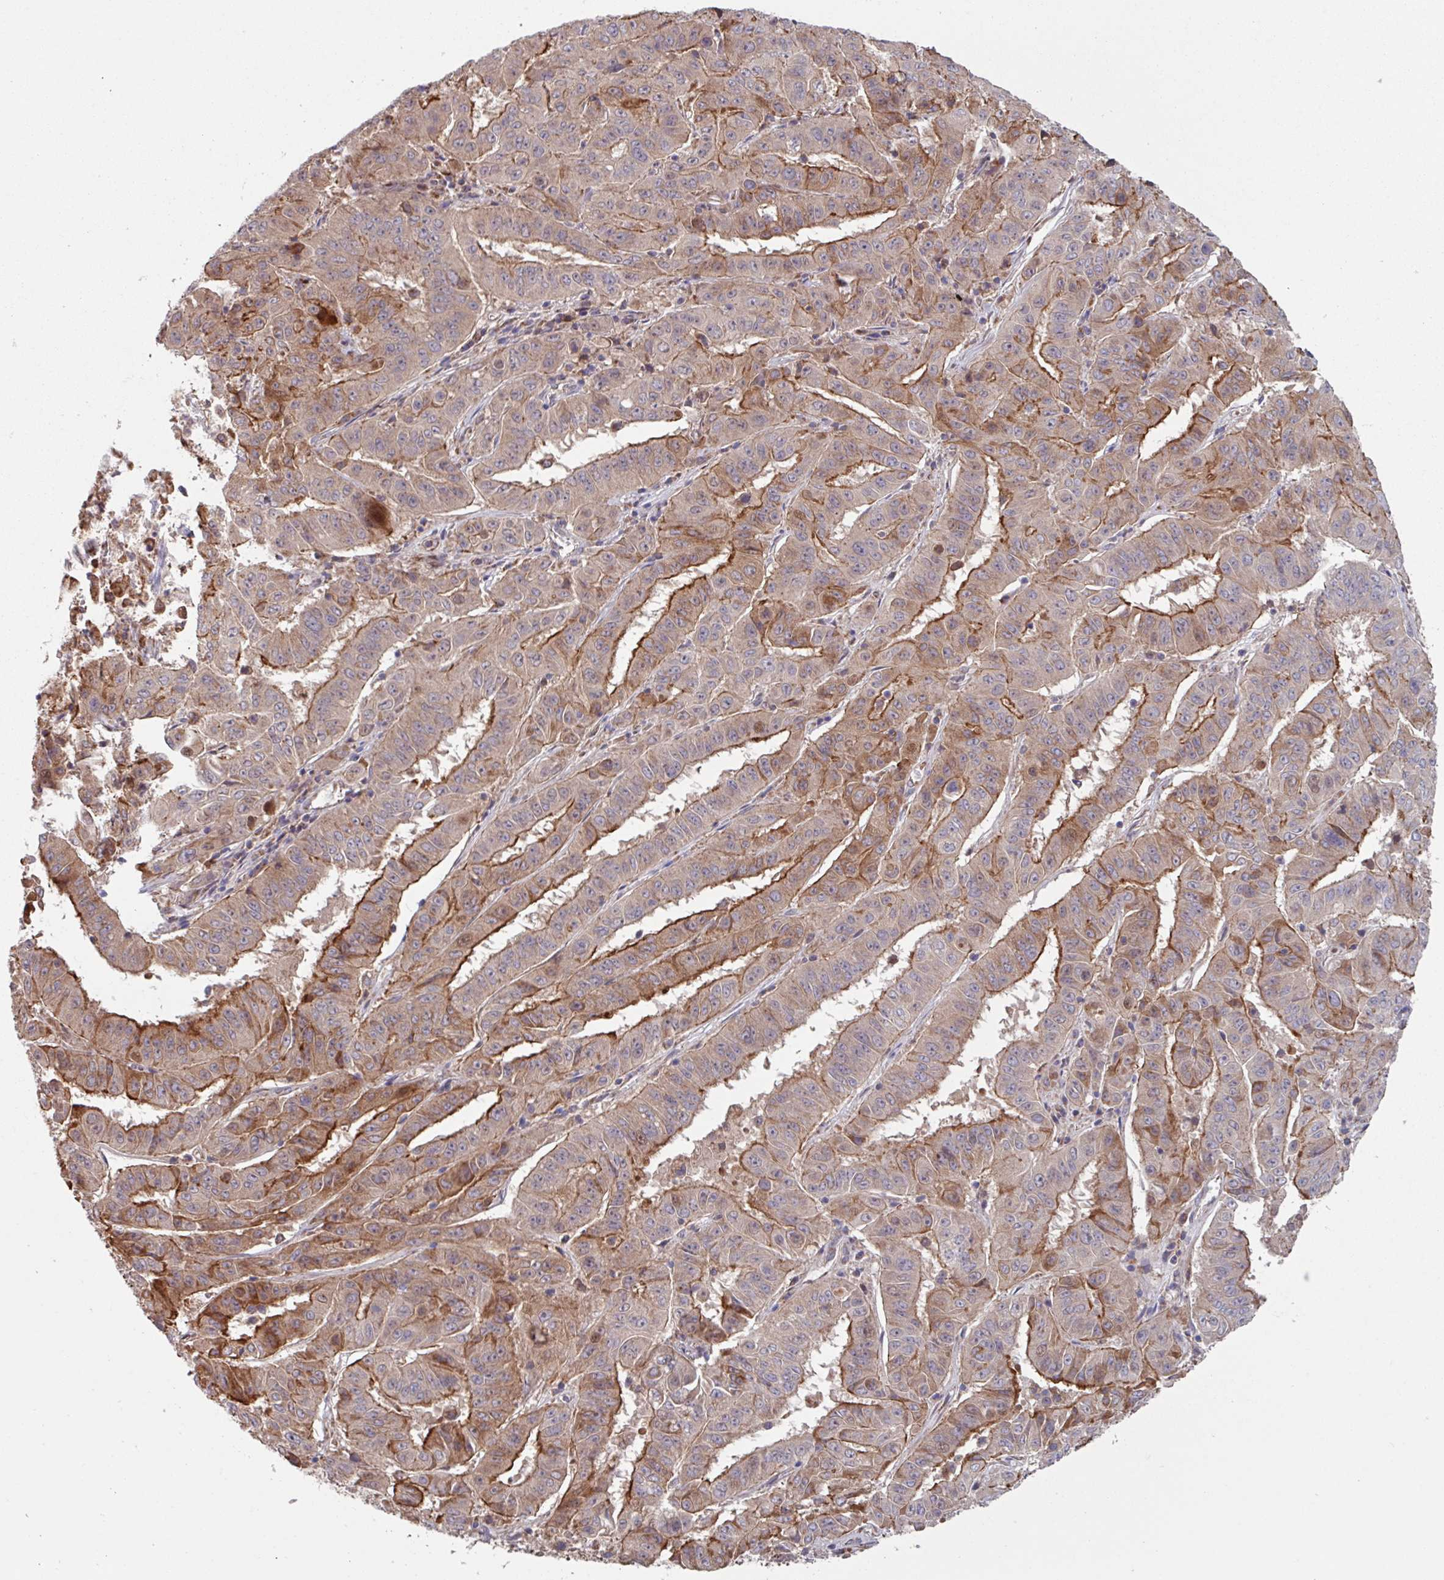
{"staining": {"intensity": "moderate", "quantity": "25%-75%", "location": "cytoplasmic/membranous"}, "tissue": "pancreatic cancer", "cell_type": "Tumor cells", "image_type": "cancer", "snomed": [{"axis": "morphology", "description": "Adenocarcinoma, NOS"}, {"axis": "topography", "description": "Pancreas"}], "caption": "Pancreatic adenocarcinoma tissue demonstrates moderate cytoplasmic/membranous staining in approximately 25%-75% of tumor cells, visualized by immunohistochemistry.", "gene": "COX7C", "patient": {"sex": "male", "age": 63}}